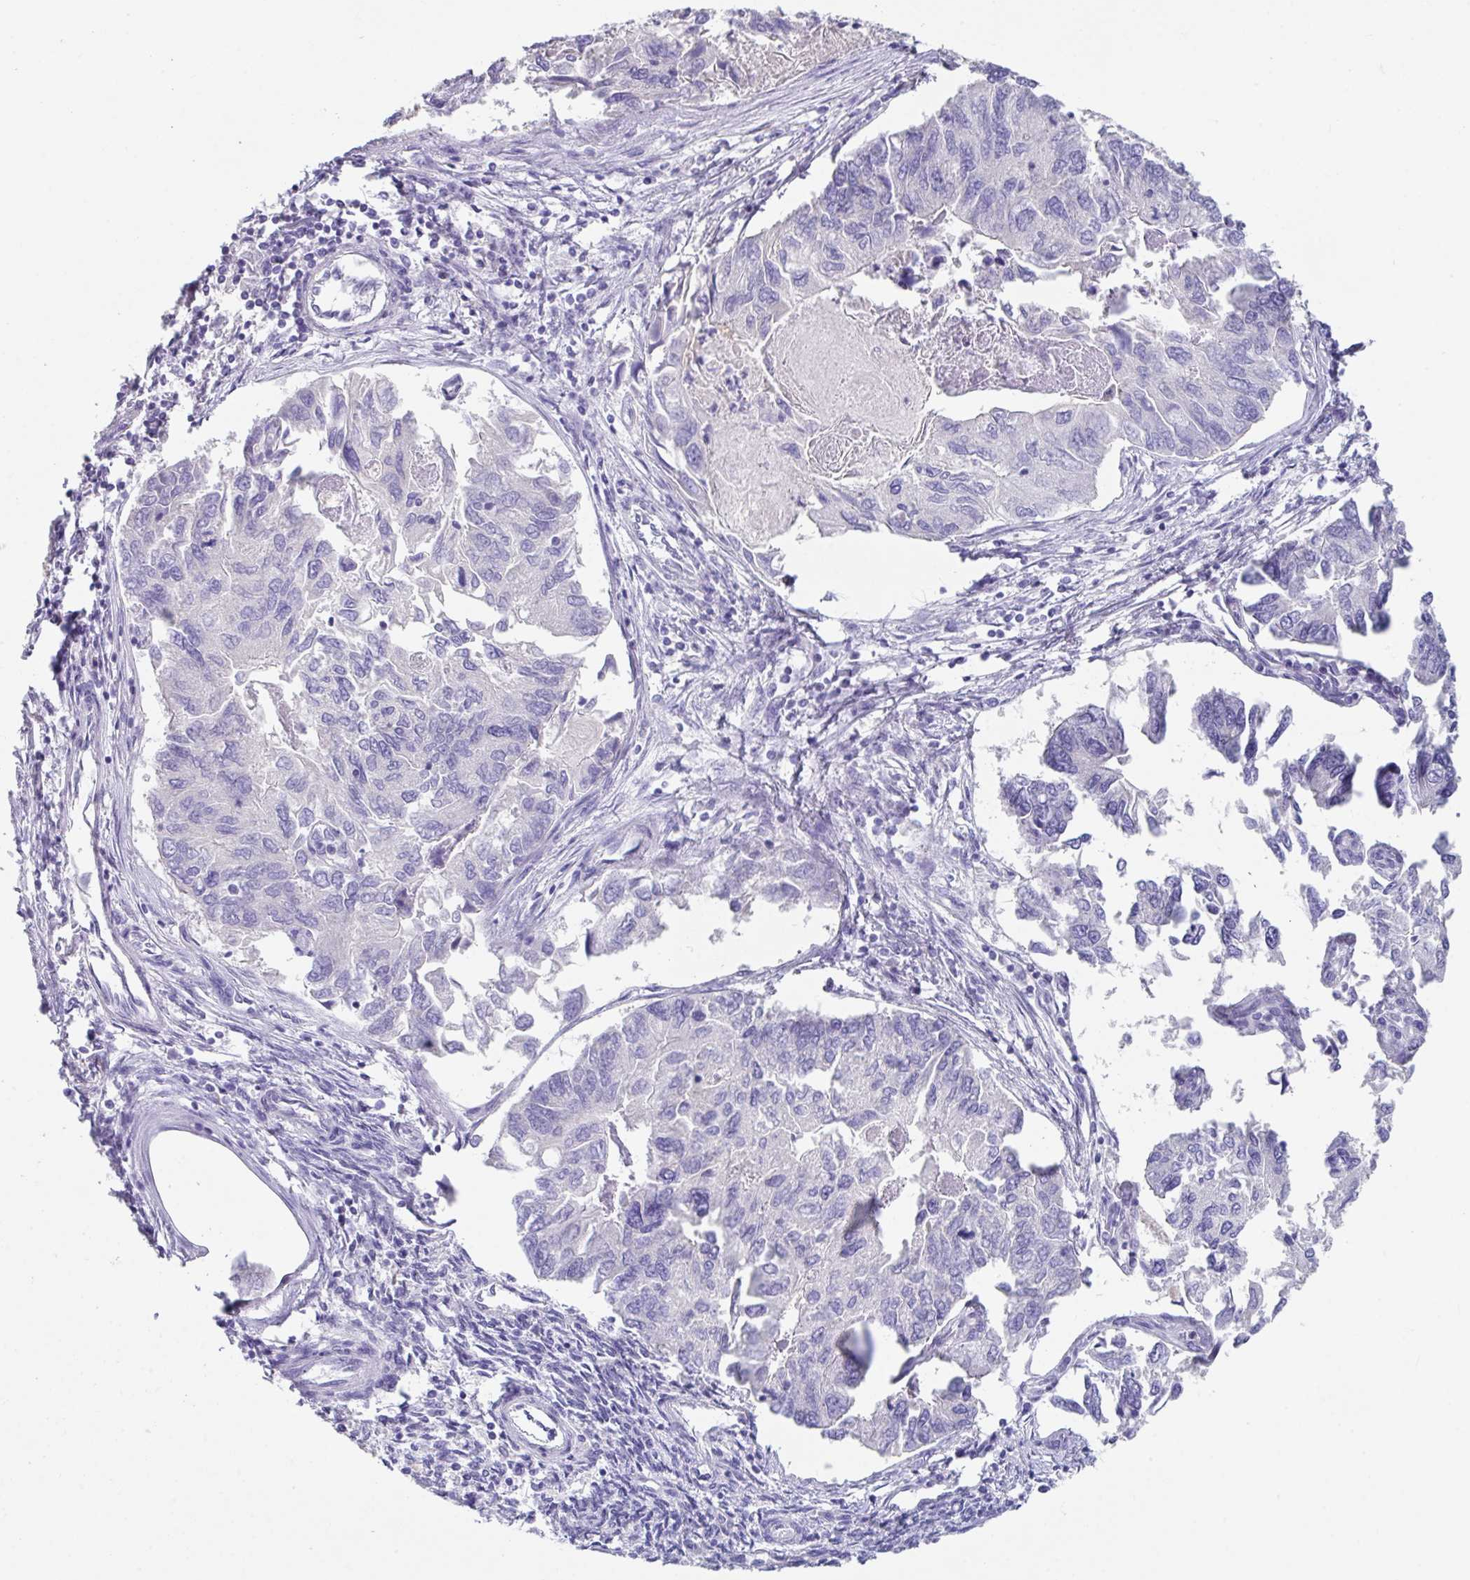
{"staining": {"intensity": "negative", "quantity": "none", "location": "none"}, "tissue": "endometrial cancer", "cell_type": "Tumor cells", "image_type": "cancer", "snomed": [{"axis": "morphology", "description": "Carcinoma, NOS"}, {"axis": "topography", "description": "Uterus"}], "caption": "The immunohistochemistry (IHC) image has no significant positivity in tumor cells of endometrial cancer tissue. (IHC, brightfield microscopy, high magnification).", "gene": "SLC44A4", "patient": {"sex": "female", "age": 76}}